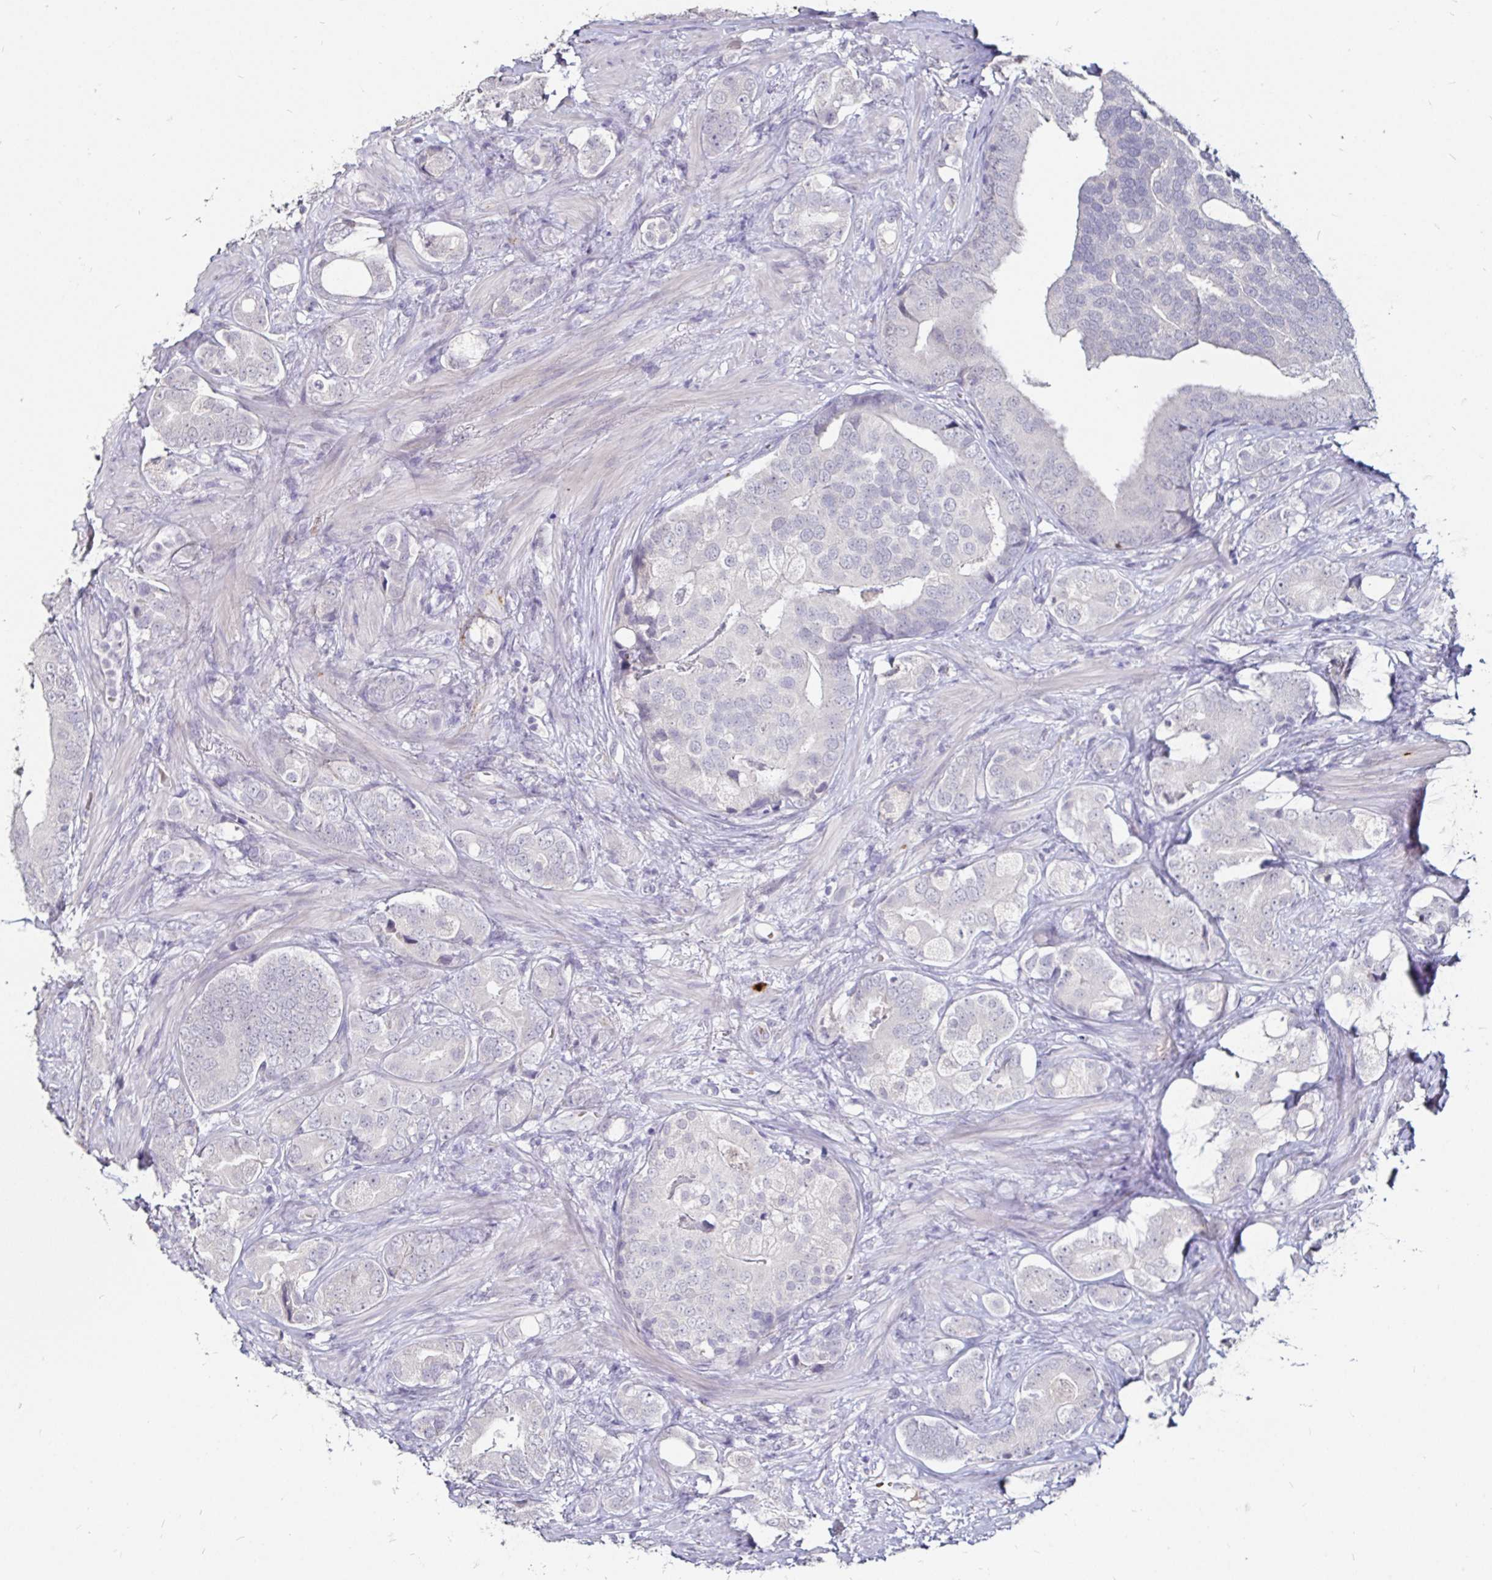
{"staining": {"intensity": "negative", "quantity": "none", "location": "none"}, "tissue": "prostate cancer", "cell_type": "Tumor cells", "image_type": "cancer", "snomed": [{"axis": "morphology", "description": "Adenocarcinoma, High grade"}, {"axis": "topography", "description": "Prostate"}], "caption": "Prostate cancer (high-grade adenocarcinoma) was stained to show a protein in brown. There is no significant staining in tumor cells. (DAB immunohistochemistry (IHC) with hematoxylin counter stain).", "gene": "FAIM2", "patient": {"sex": "male", "age": 62}}